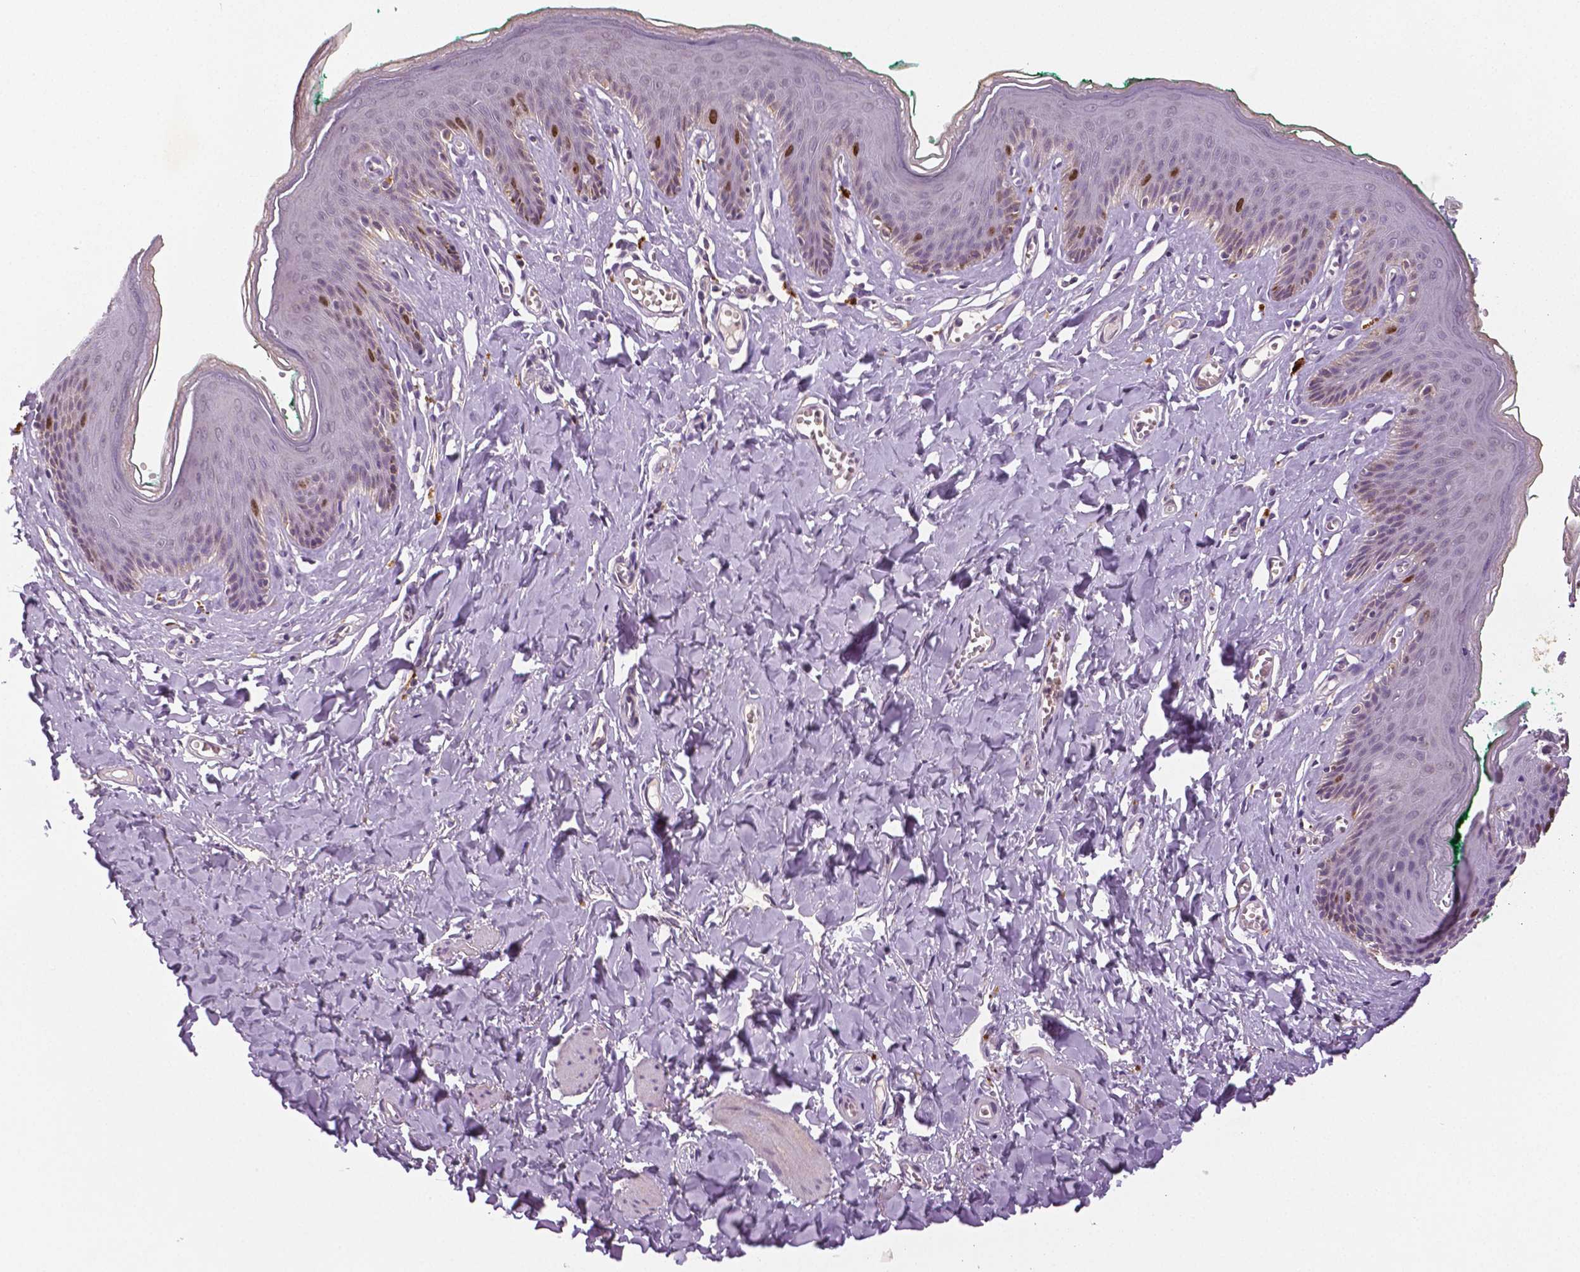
{"staining": {"intensity": "moderate", "quantity": "<25%", "location": "nuclear"}, "tissue": "skin", "cell_type": "Epidermal cells", "image_type": "normal", "snomed": [{"axis": "morphology", "description": "Normal tissue, NOS"}, {"axis": "topography", "description": "Vulva"}, {"axis": "topography", "description": "Peripheral nerve tissue"}], "caption": "The histopathology image exhibits a brown stain indicating the presence of a protein in the nuclear of epidermal cells in skin. The protein is shown in brown color, while the nuclei are stained blue.", "gene": "MKI67", "patient": {"sex": "female", "age": 66}}